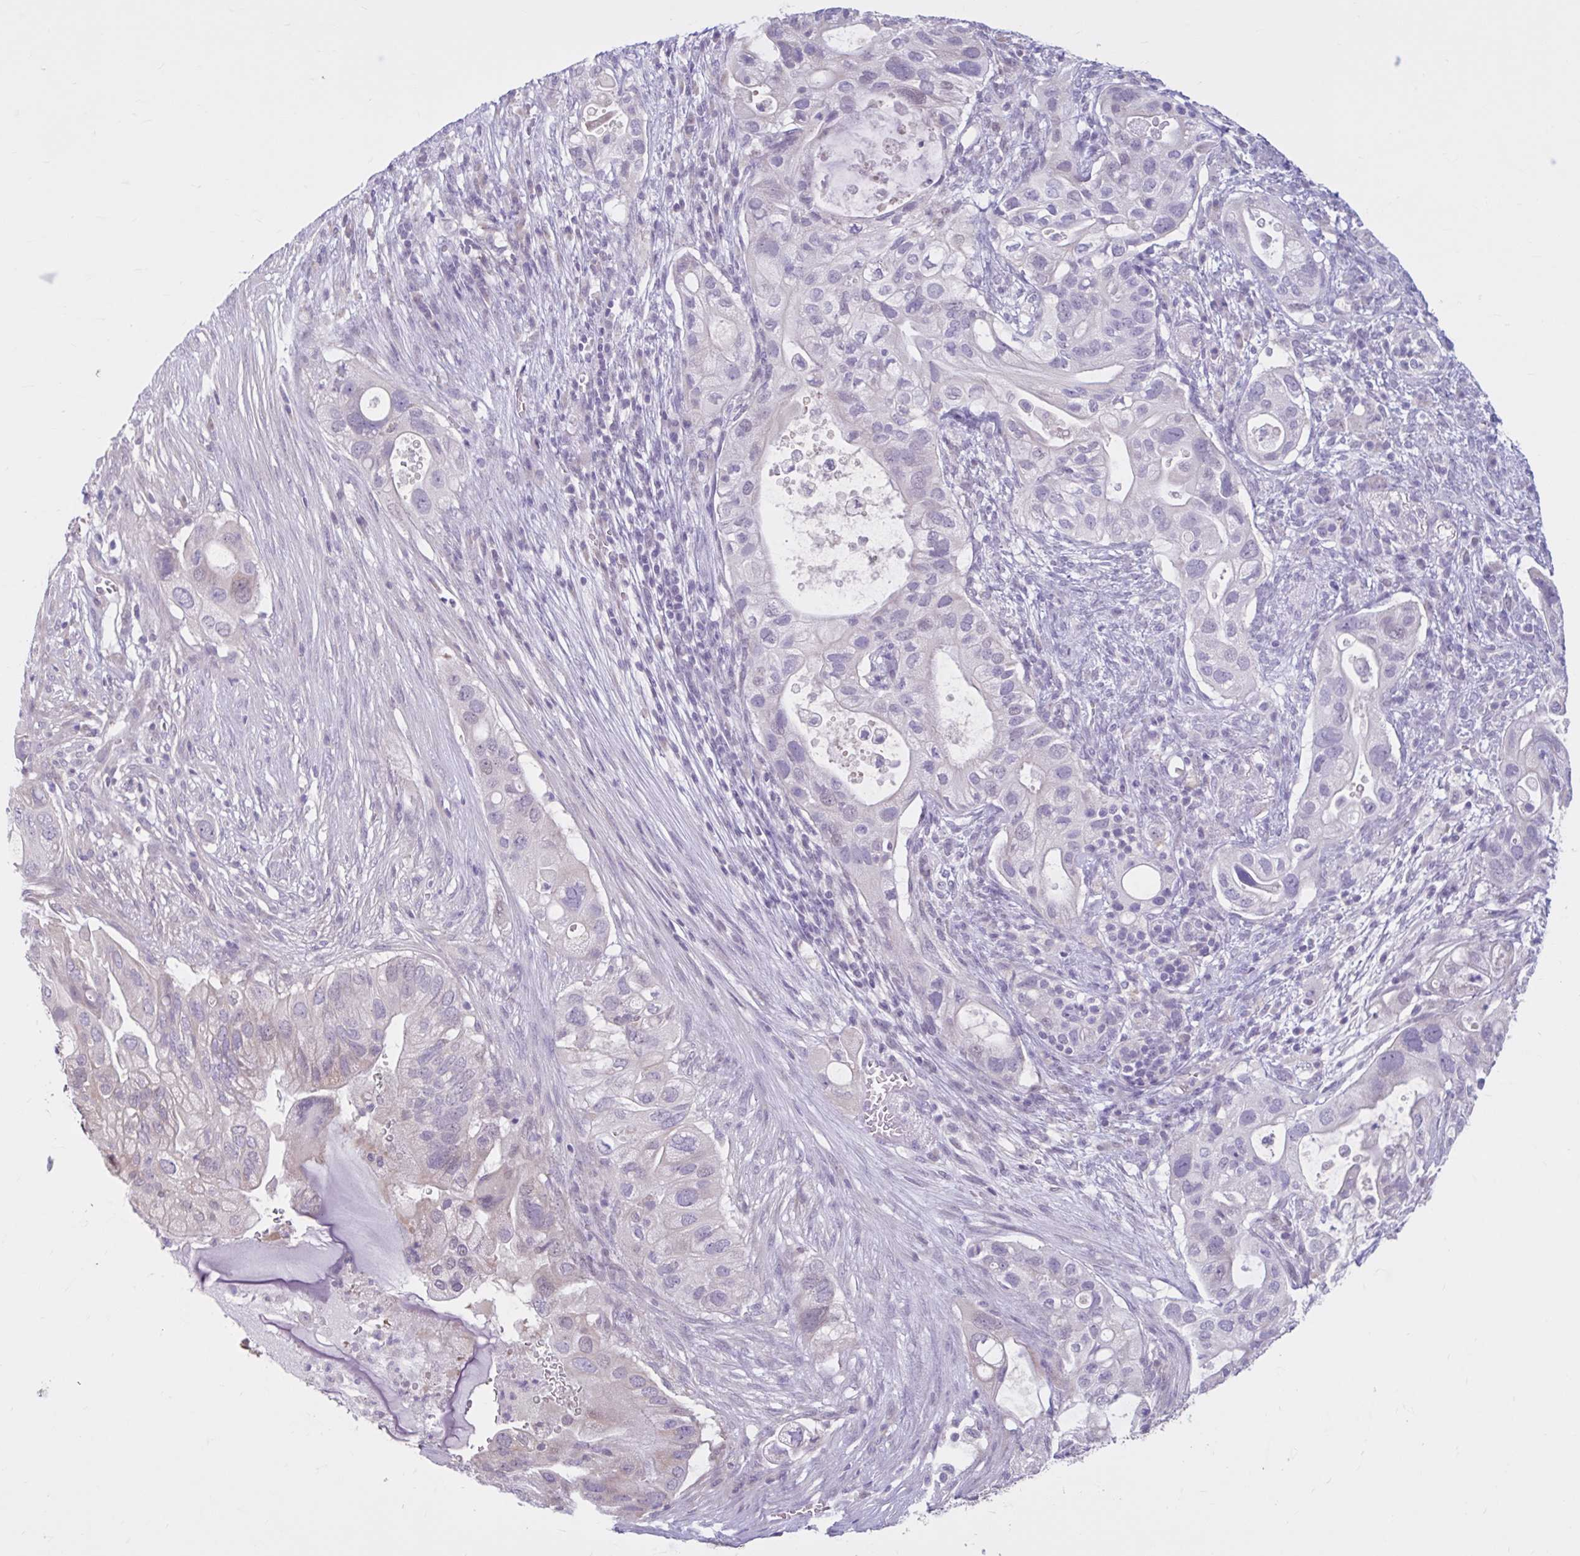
{"staining": {"intensity": "negative", "quantity": "none", "location": "none"}, "tissue": "pancreatic cancer", "cell_type": "Tumor cells", "image_type": "cancer", "snomed": [{"axis": "morphology", "description": "Adenocarcinoma, NOS"}, {"axis": "topography", "description": "Pancreas"}], "caption": "The image demonstrates no significant positivity in tumor cells of pancreatic cancer.", "gene": "CDH19", "patient": {"sex": "female", "age": 72}}